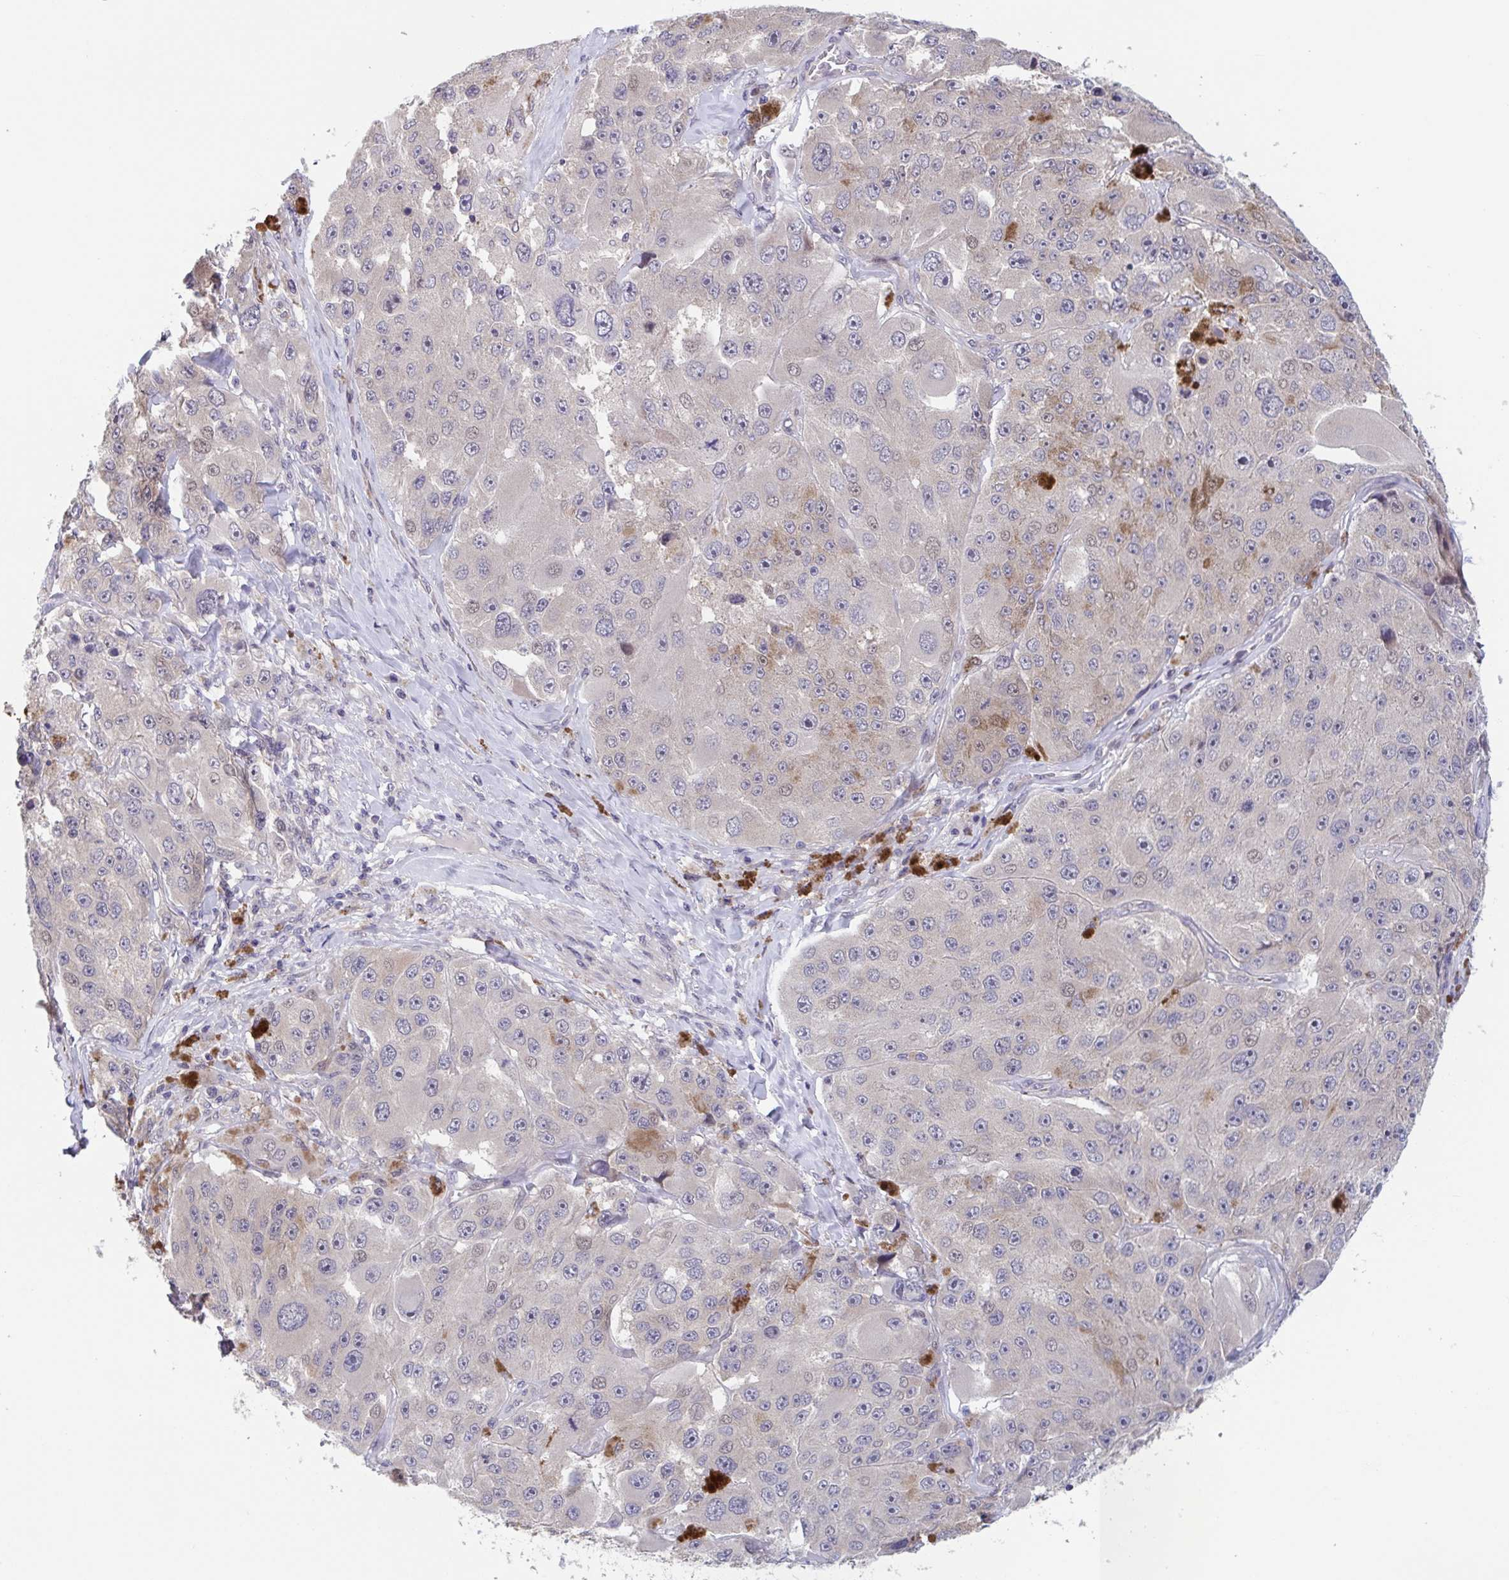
{"staining": {"intensity": "moderate", "quantity": "<25%", "location": "cytoplasmic/membranous,nuclear"}, "tissue": "melanoma", "cell_type": "Tumor cells", "image_type": "cancer", "snomed": [{"axis": "morphology", "description": "Malignant melanoma, Metastatic site"}, {"axis": "topography", "description": "Lymph node"}], "caption": "Melanoma stained with a brown dye exhibits moderate cytoplasmic/membranous and nuclear positive expression in about <25% of tumor cells.", "gene": "RIOK1", "patient": {"sex": "male", "age": 62}}